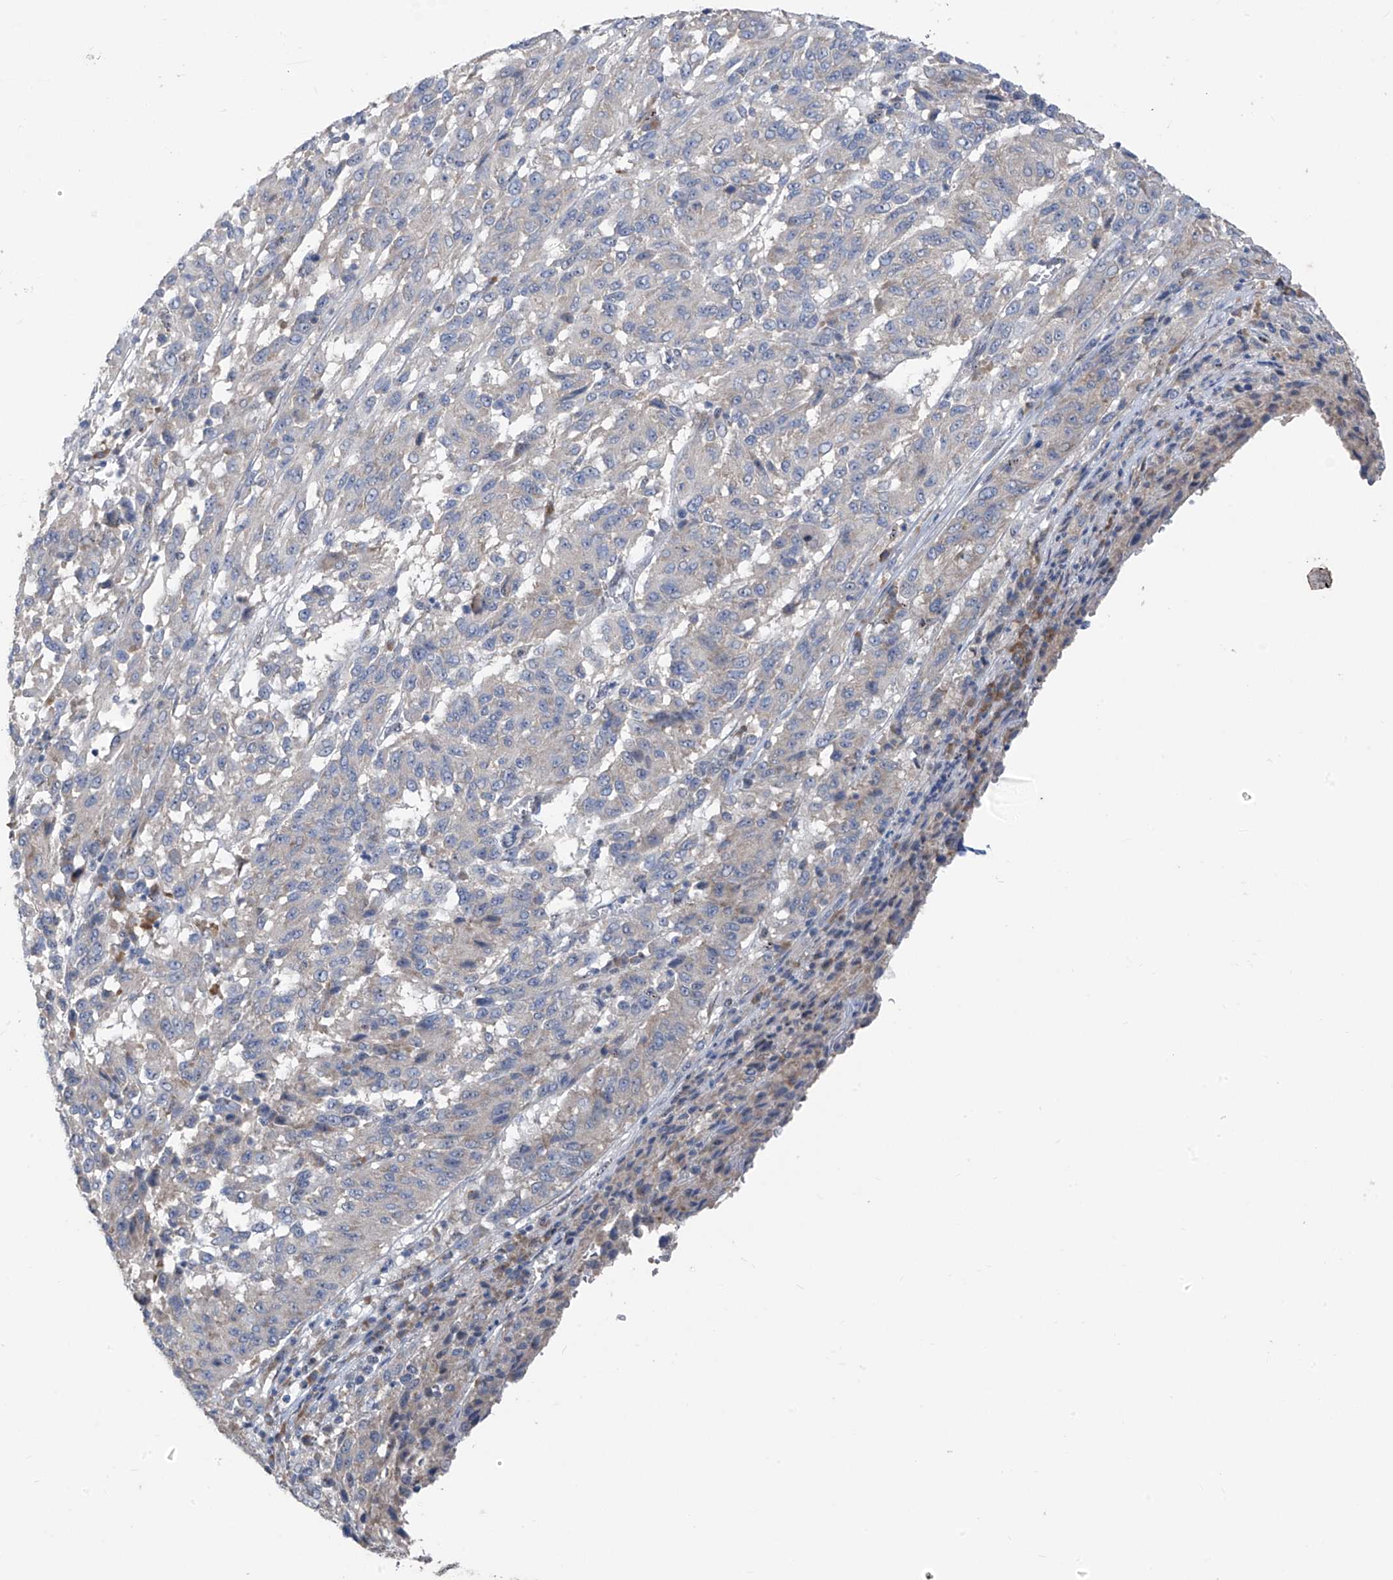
{"staining": {"intensity": "negative", "quantity": "none", "location": "none"}, "tissue": "melanoma", "cell_type": "Tumor cells", "image_type": "cancer", "snomed": [{"axis": "morphology", "description": "Malignant melanoma, Metastatic site"}, {"axis": "topography", "description": "Lung"}], "caption": "Immunohistochemical staining of human malignant melanoma (metastatic site) exhibits no significant expression in tumor cells.", "gene": "RPL4", "patient": {"sex": "male", "age": 64}}